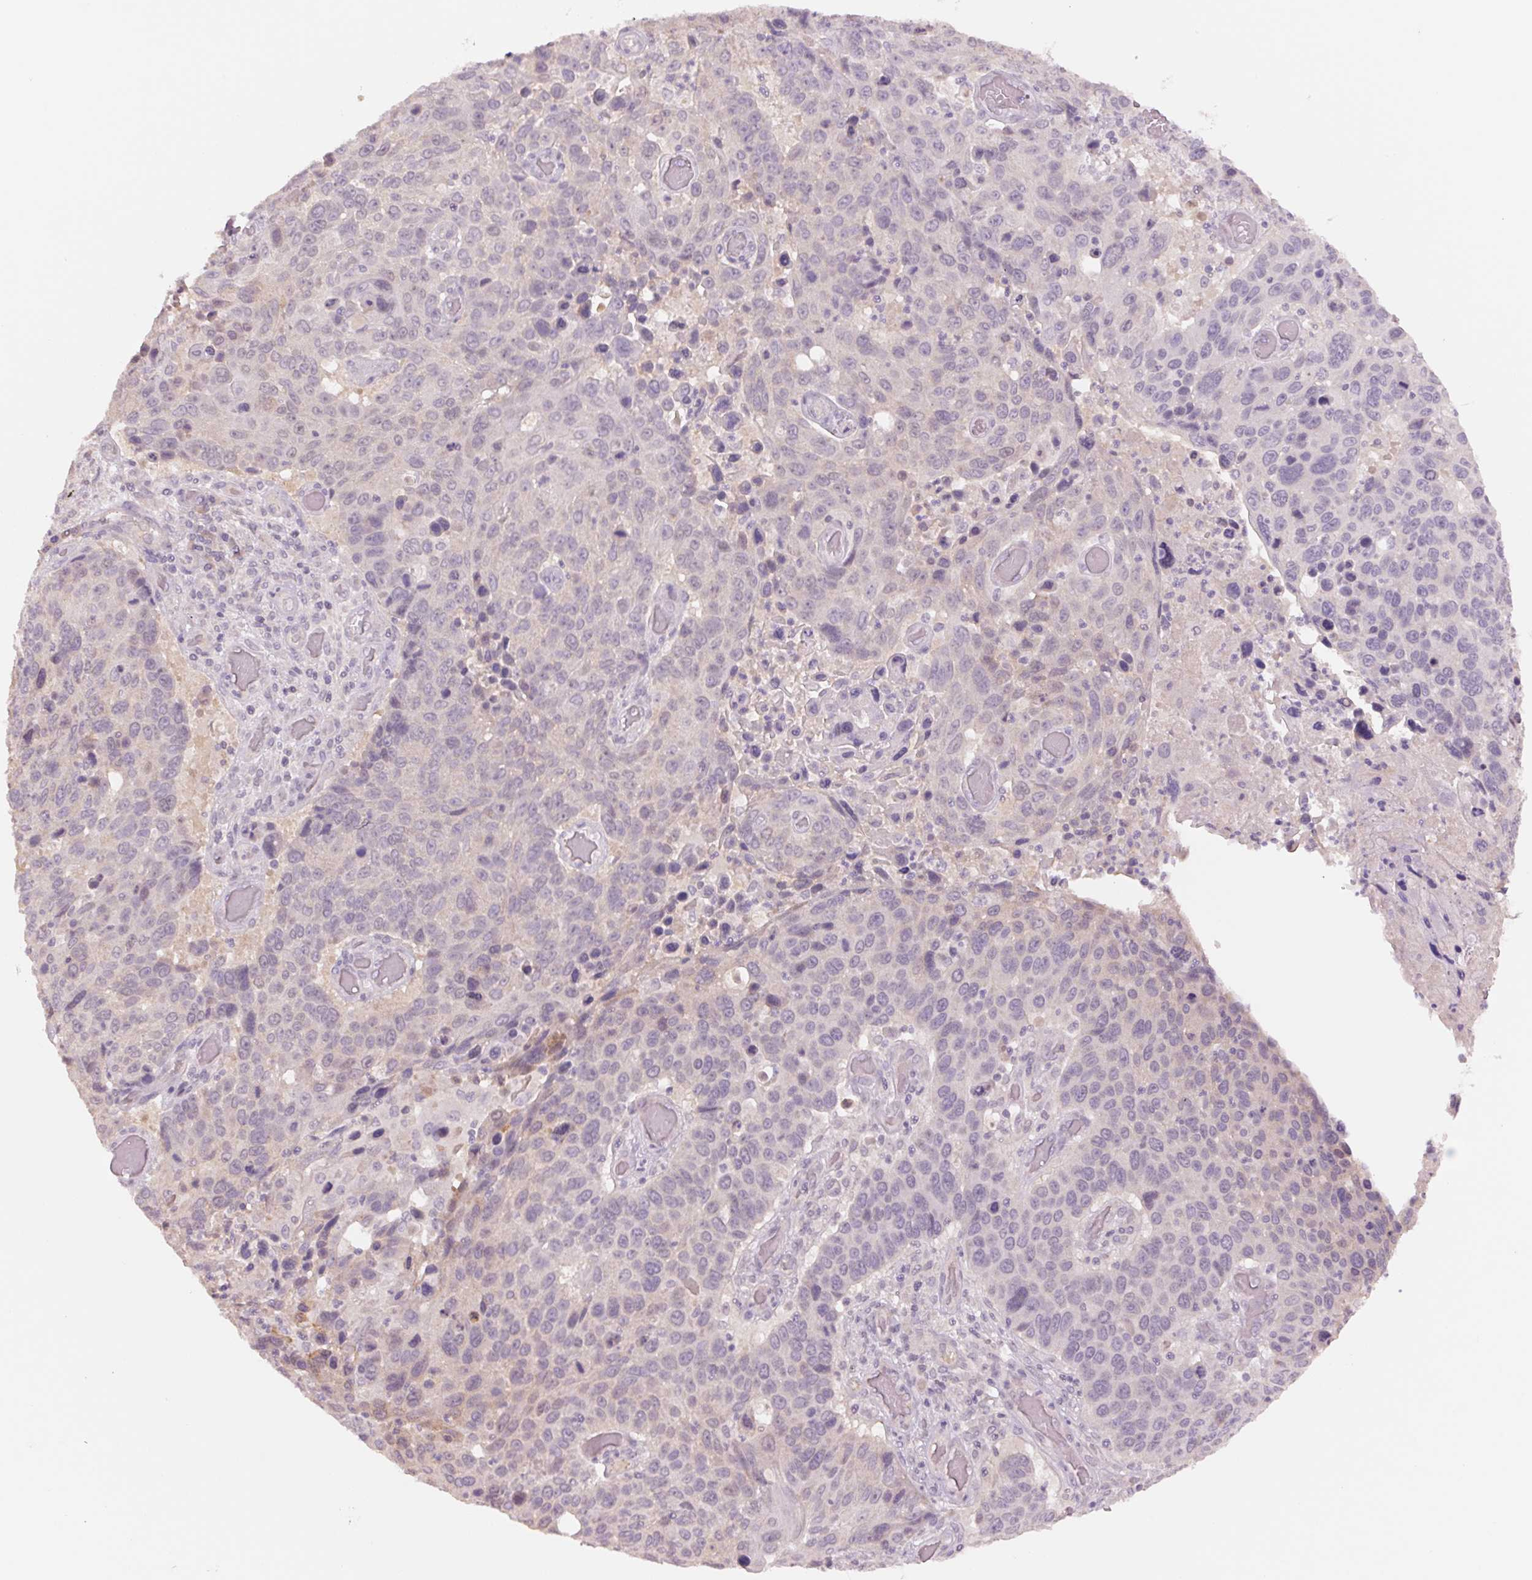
{"staining": {"intensity": "negative", "quantity": "none", "location": "none"}, "tissue": "lung cancer", "cell_type": "Tumor cells", "image_type": "cancer", "snomed": [{"axis": "morphology", "description": "Squamous cell carcinoma, NOS"}, {"axis": "topography", "description": "Lung"}], "caption": "Human lung cancer (squamous cell carcinoma) stained for a protein using immunohistochemistry (IHC) reveals no expression in tumor cells.", "gene": "PPIA", "patient": {"sex": "male", "age": 68}}